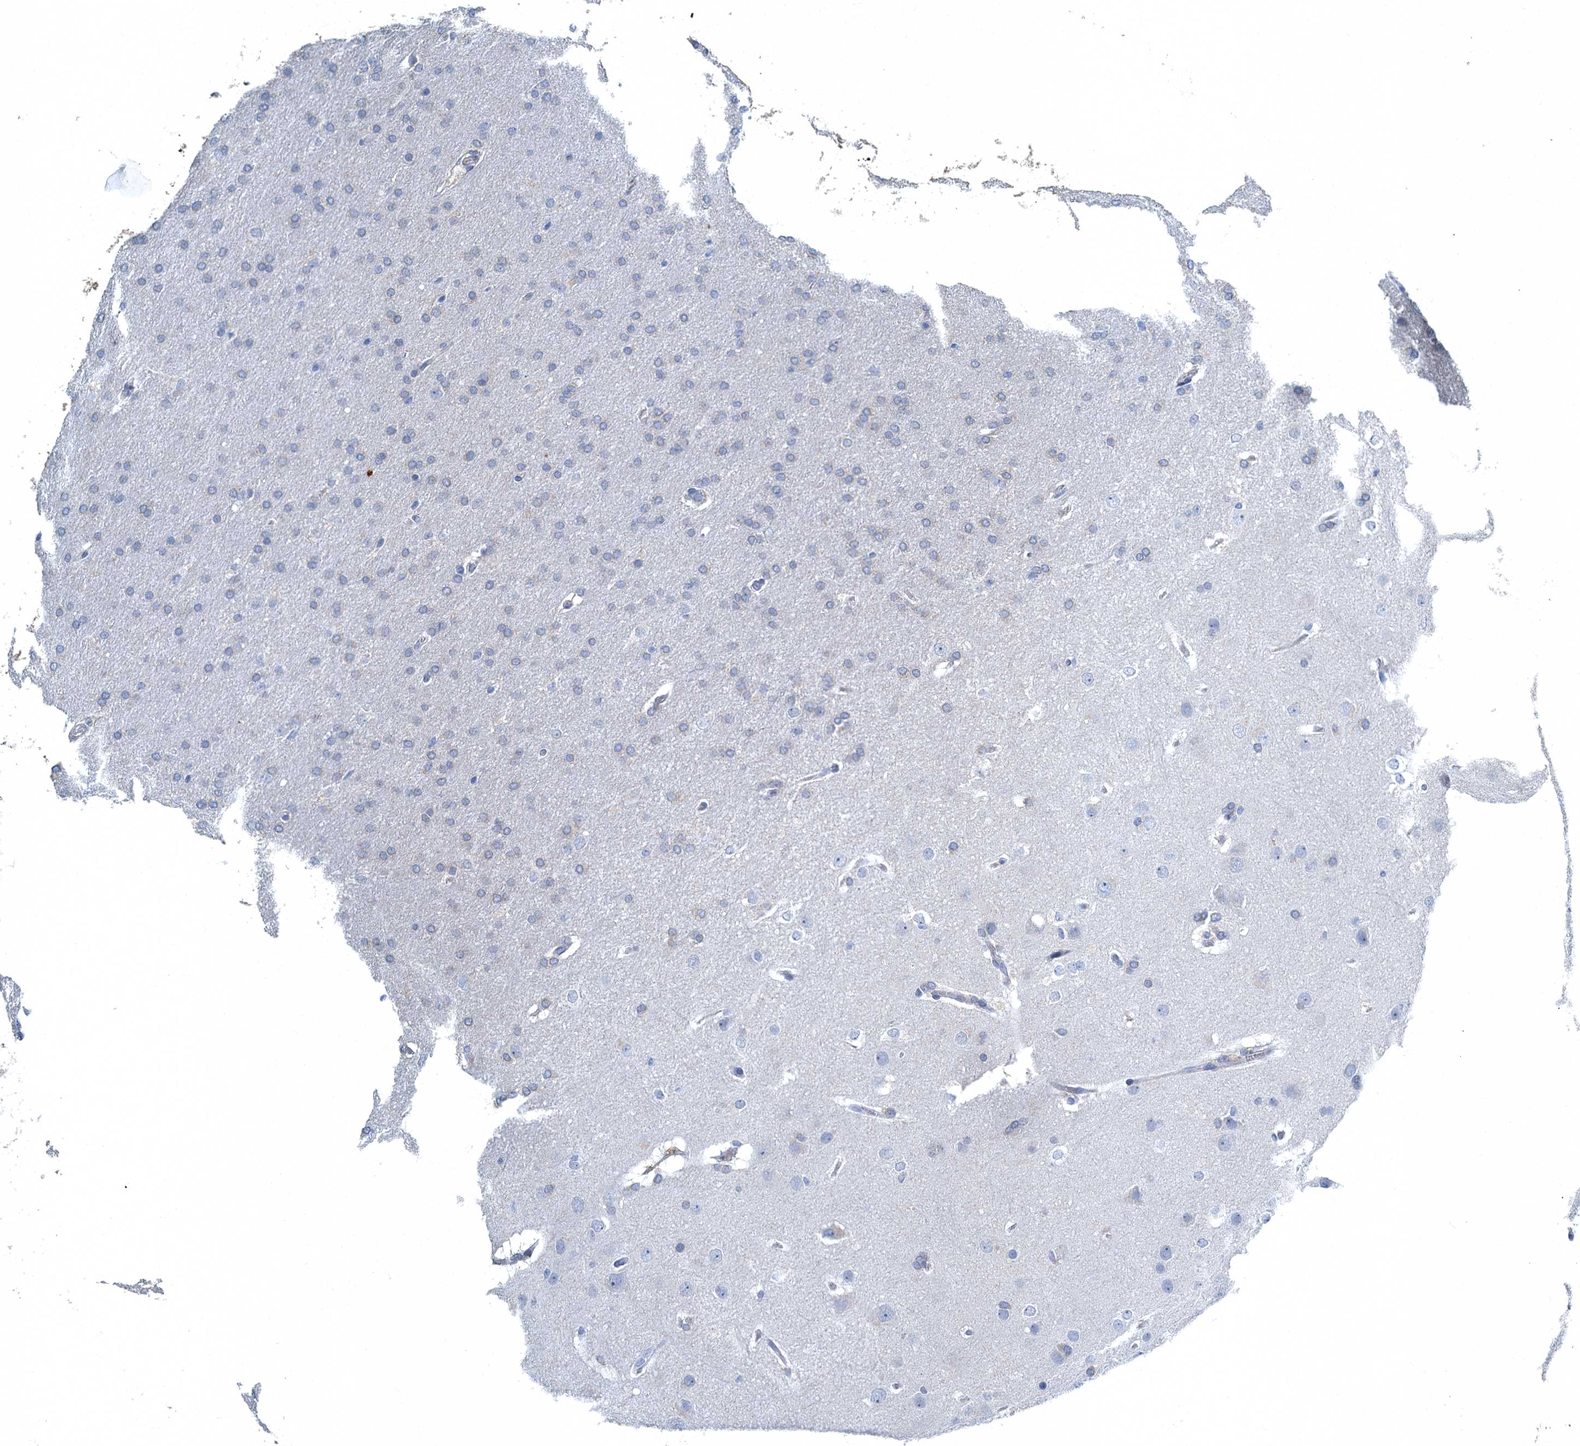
{"staining": {"intensity": "negative", "quantity": "none", "location": "none"}, "tissue": "glioma", "cell_type": "Tumor cells", "image_type": "cancer", "snomed": [{"axis": "morphology", "description": "Glioma, malignant, Low grade"}, {"axis": "topography", "description": "Brain"}], "caption": "Glioma was stained to show a protein in brown. There is no significant staining in tumor cells.", "gene": "GADL1", "patient": {"sex": "female", "age": 32}}